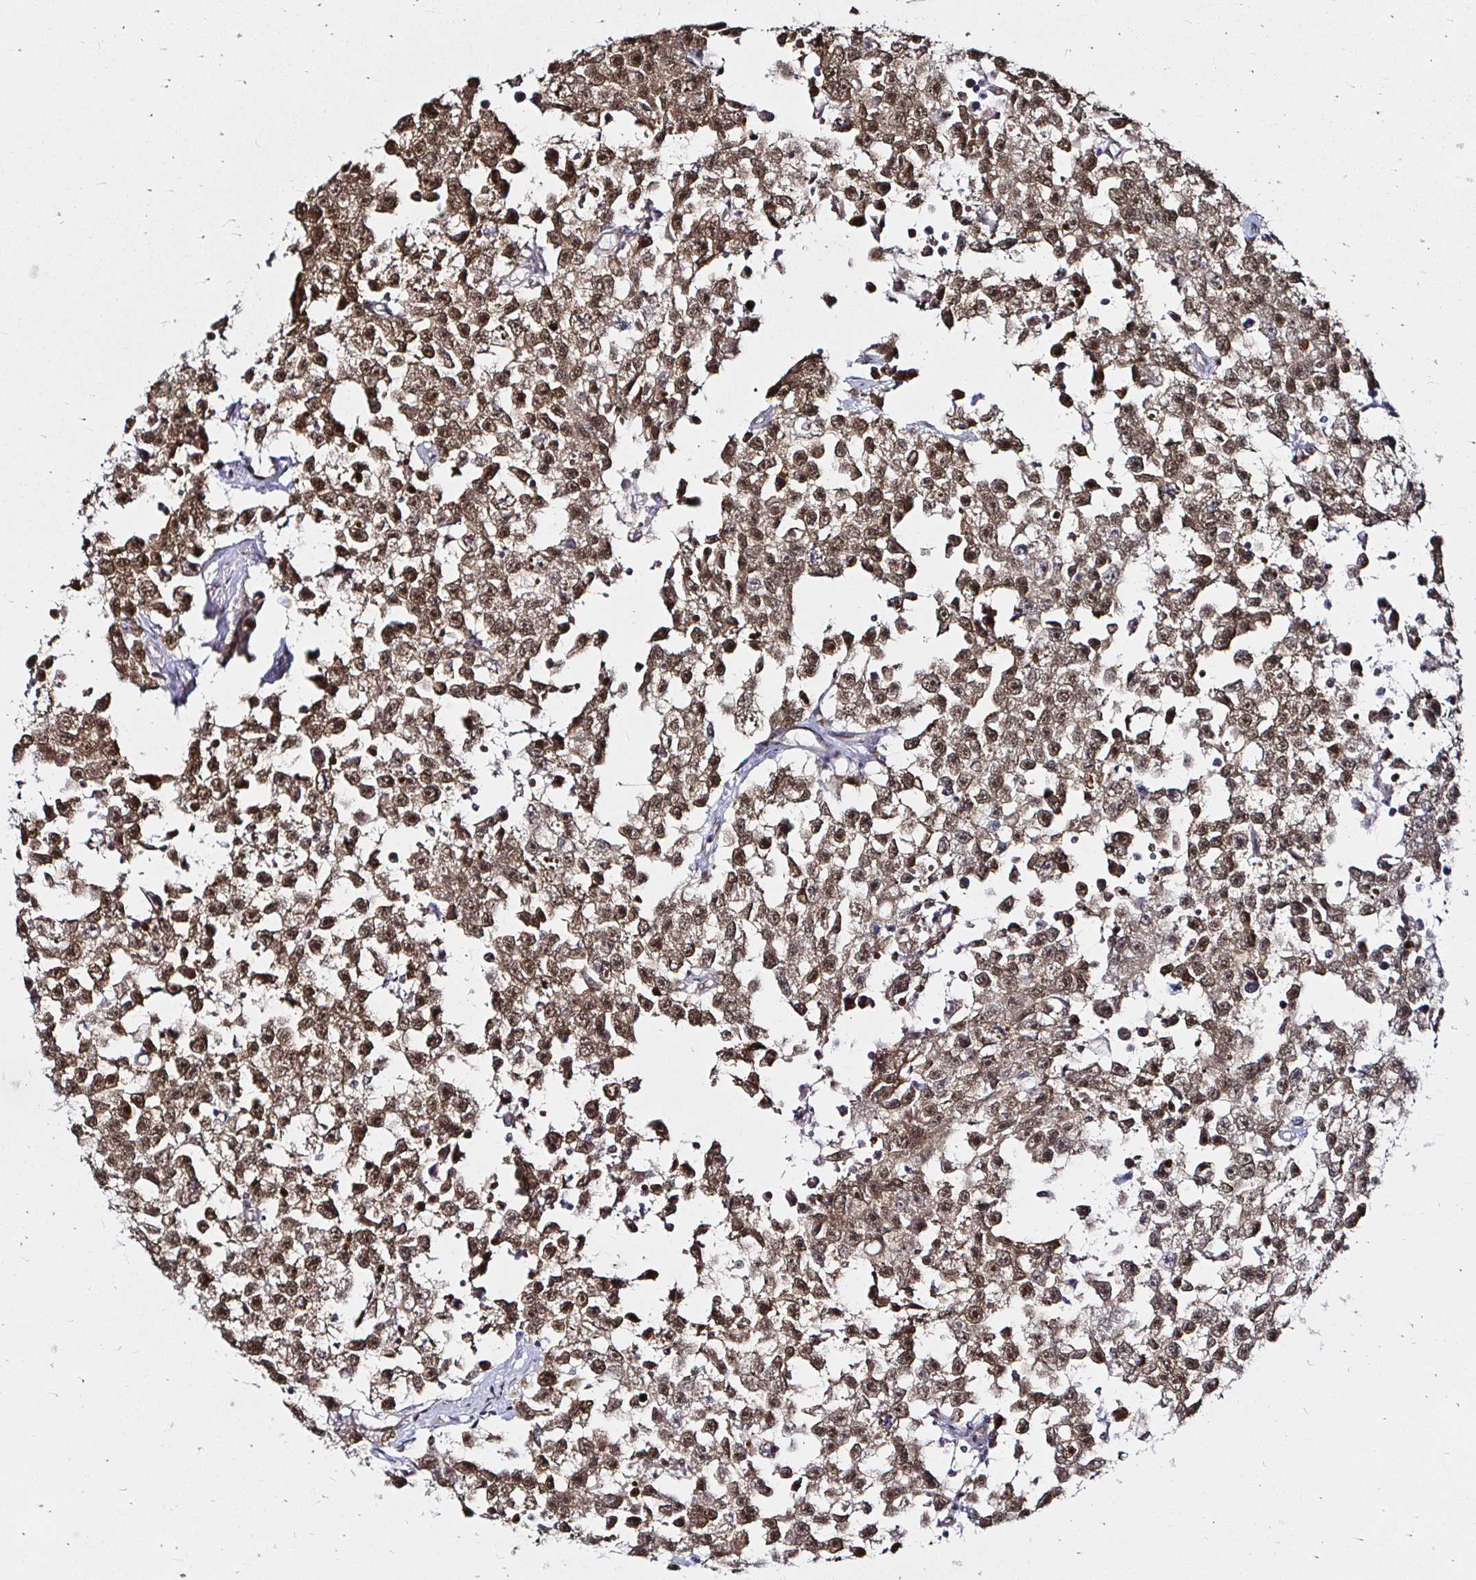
{"staining": {"intensity": "moderate", "quantity": ">75%", "location": "nuclear"}, "tissue": "testis cancer", "cell_type": "Tumor cells", "image_type": "cancer", "snomed": [{"axis": "morphology", "description": "Seminoma, NOS"}, {"axis": "topography", "description": "Testis"}], "caption": "Testis cancer (seminoma) tissue shows moderate nuclear staining in about >75% of tumor cells, visualized by immunohistochemistry.", "gene": "SNRPC", "patient": {"sex": "male", "age": 26}}